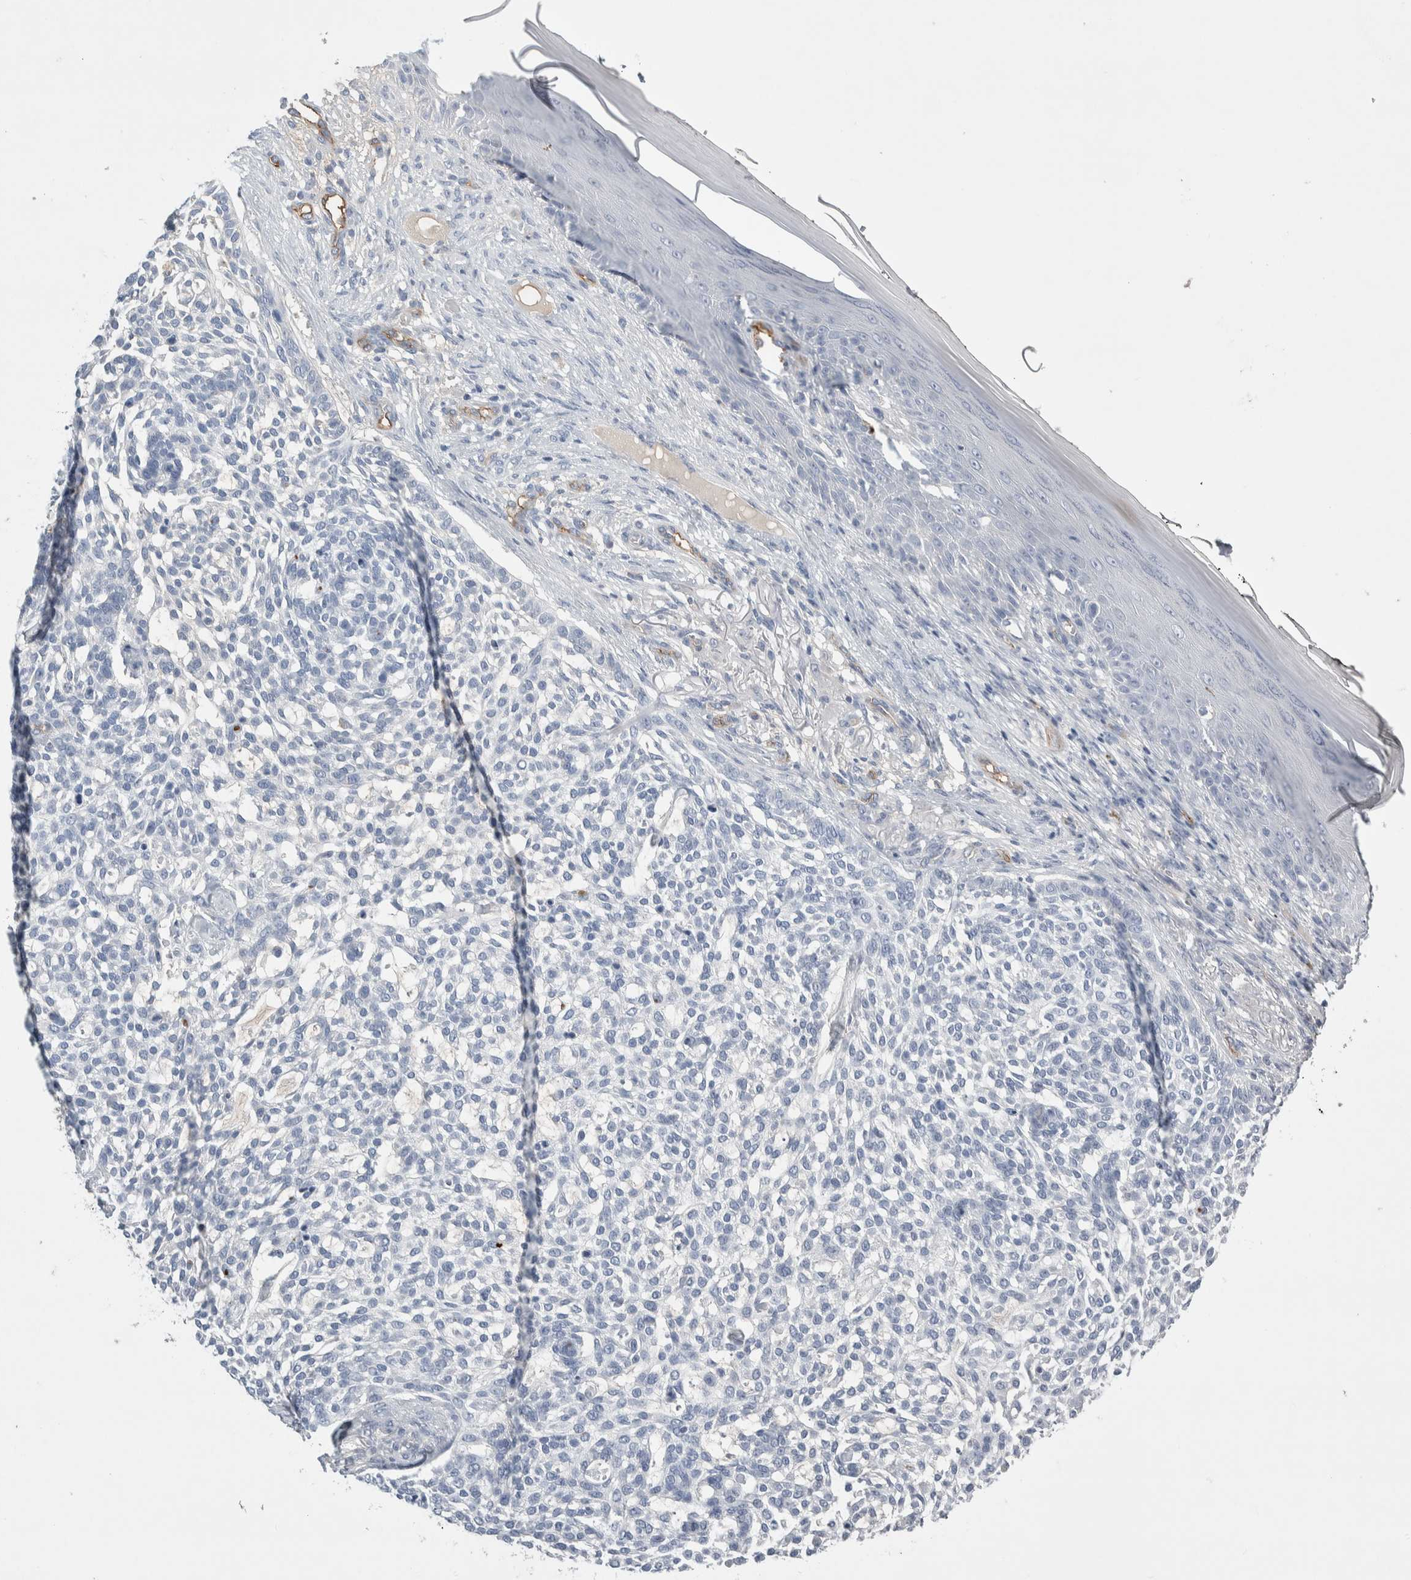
{"staining": {"intensity": "negative", "quantity": "none", "location": "none"}, "tissue": "skin cancer", "cell_type": "Tumor cells", "image_type": "cancer", "snomed": [{"axis": "morphology", "description": "Basal cell carcinoma"}, {"axis": "topography", "description": "Skin"}], "caption": "Tumor cells show no significant protein expression in skin cancer (basal cell carcinoma).", "gene": "CEP131", "patient": {"sex": "female", "age": 64}}